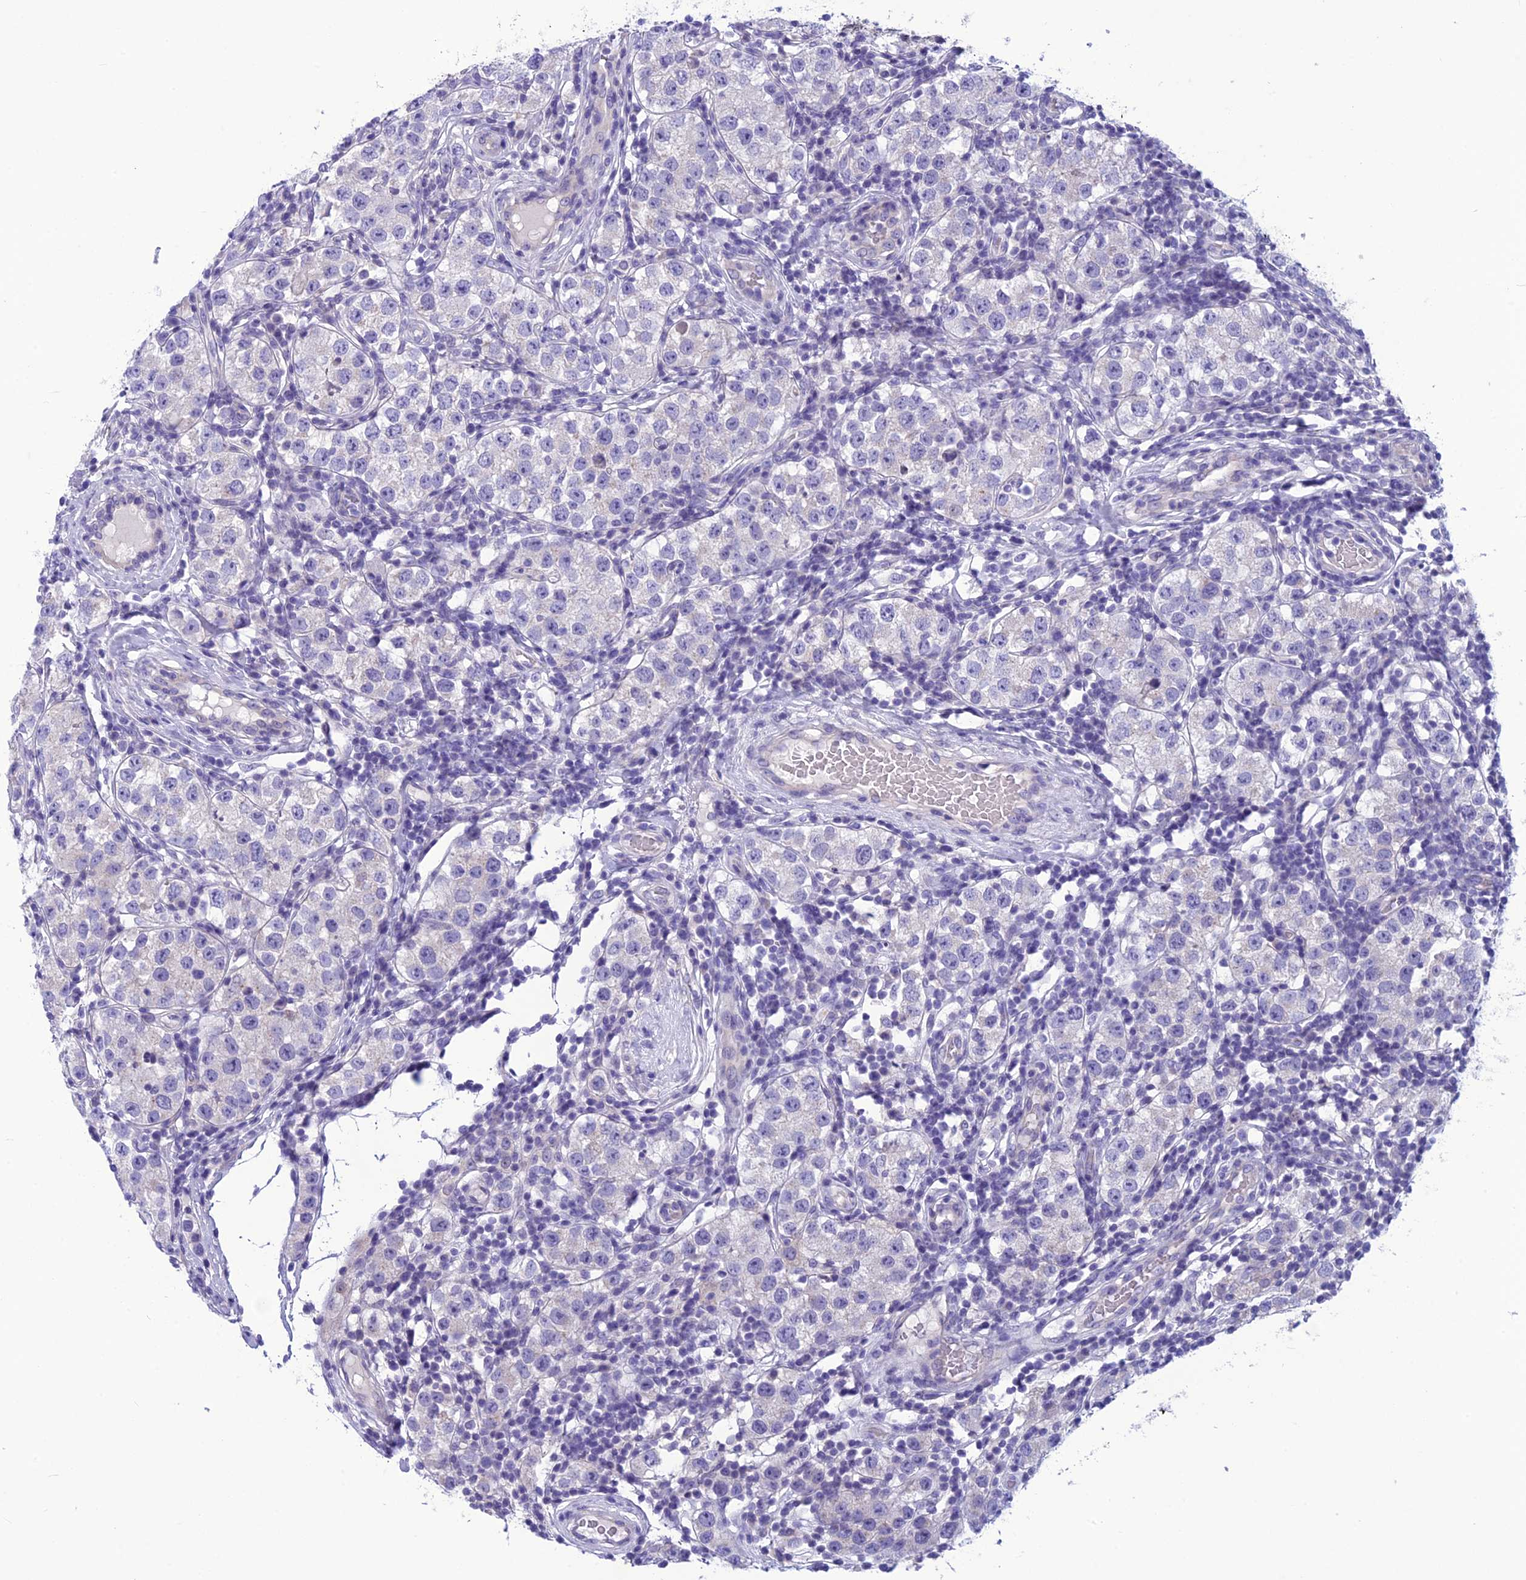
{"staining": {"intensity": "negative", "quantity": "none", "location": "none"}, "tissue": "testis cancer", "cell_type": "Tumor cells", "image_type": "cancer", "snomed": [{"axis": "morphology", "description": "Seminoma, NOS"}, {"axis": "topography", "description": "Testis"}], "caption": "Tumor cells are negative for protein expression in human testis cancer.", "gene": "BBS2", "patient": {"sex": "male", "age": 34}}